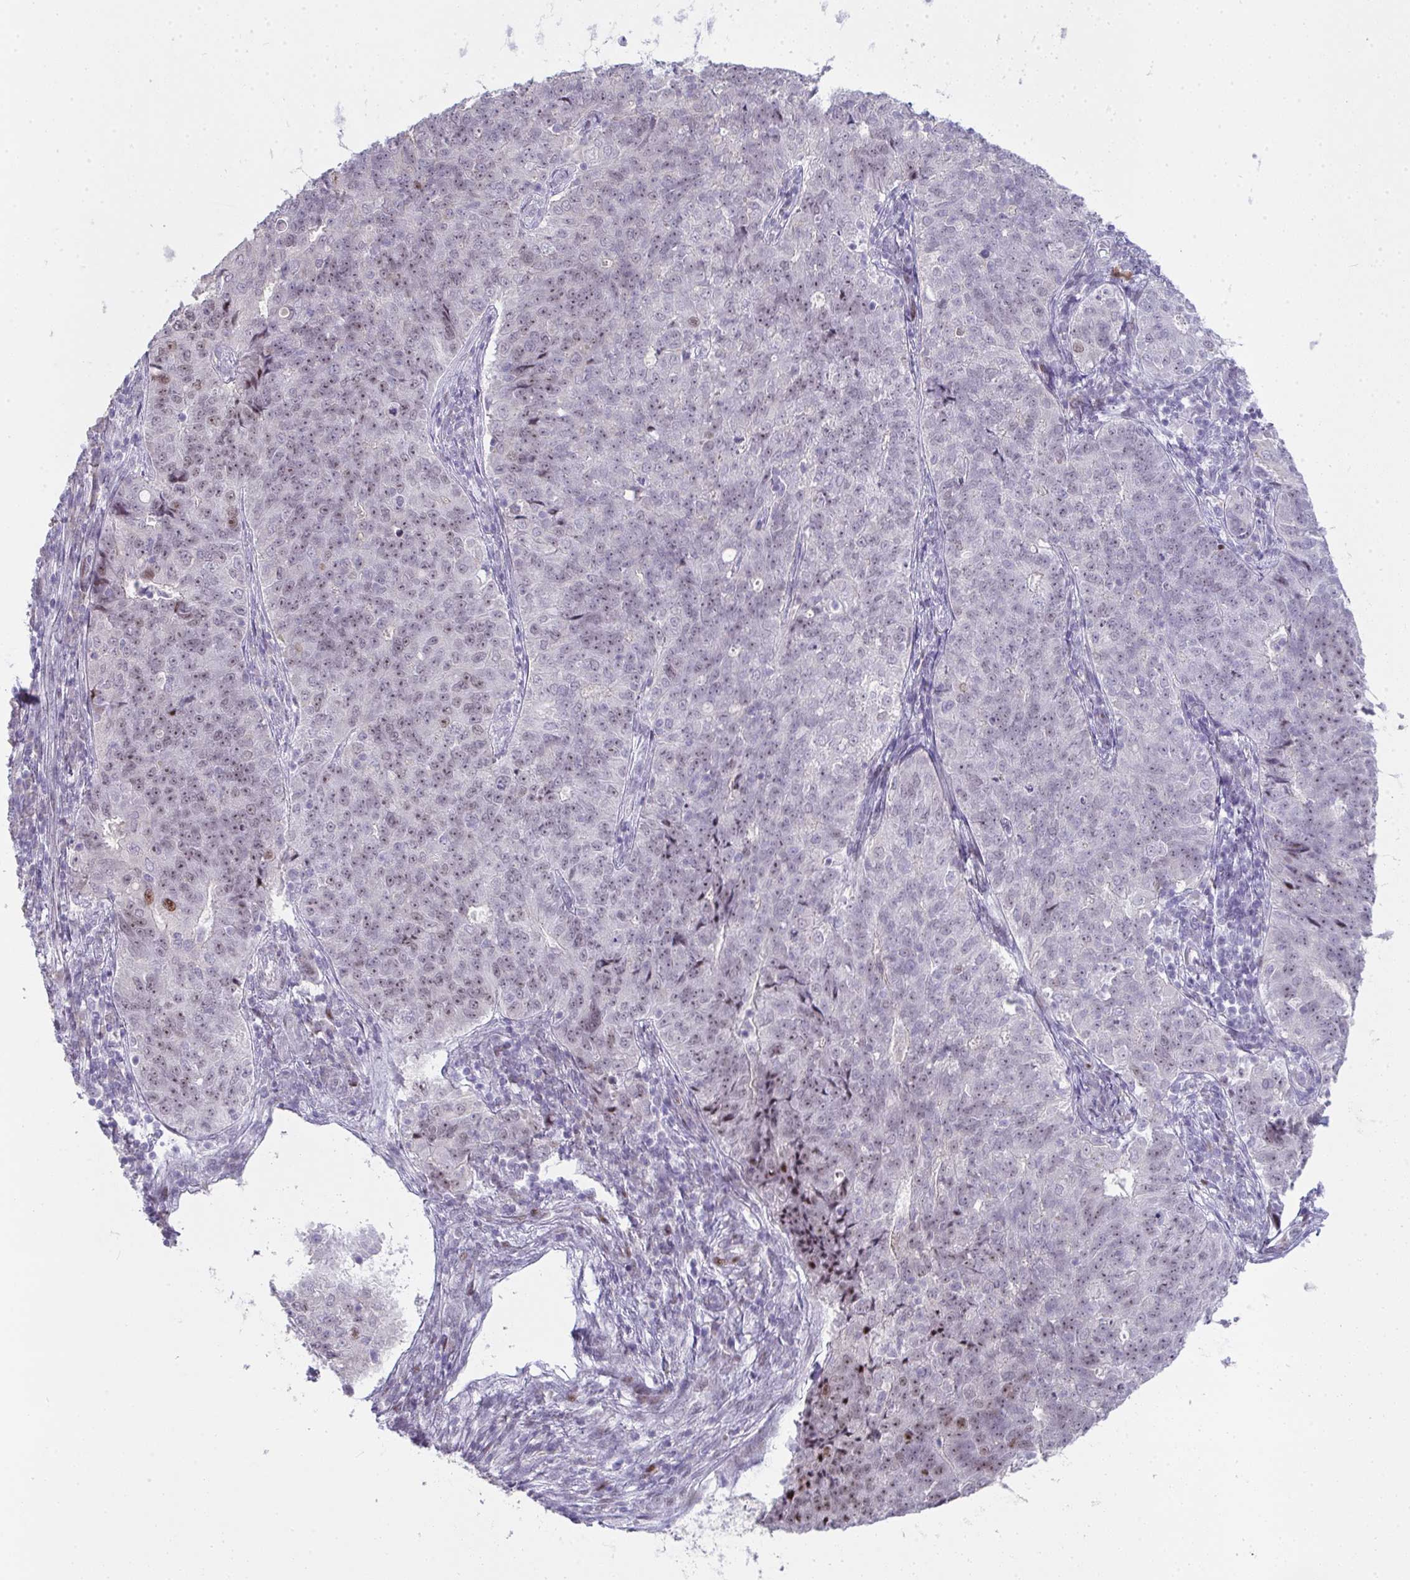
{"staining": {"intensity": "moderate", "quantity": "<25%", "location": "nuclear"}, "tissue": "endometrial cancer", "cell_type": "Tumor cells", "image_type": "cancer", "snomed": [{"axis": "morphology", "description": "Adenocarcinoma, NOS"}, {"axis": "topography", "description": "Endometrium"}], "caption": "Adenocarcinoma (endometrial) was stained to show a protein in brown. There is low levels of moderate nuclear positivity in approximately <25% of tumor cells.", "gene": "GALNT16", "patient": {"sex": "female", "age": 43}}